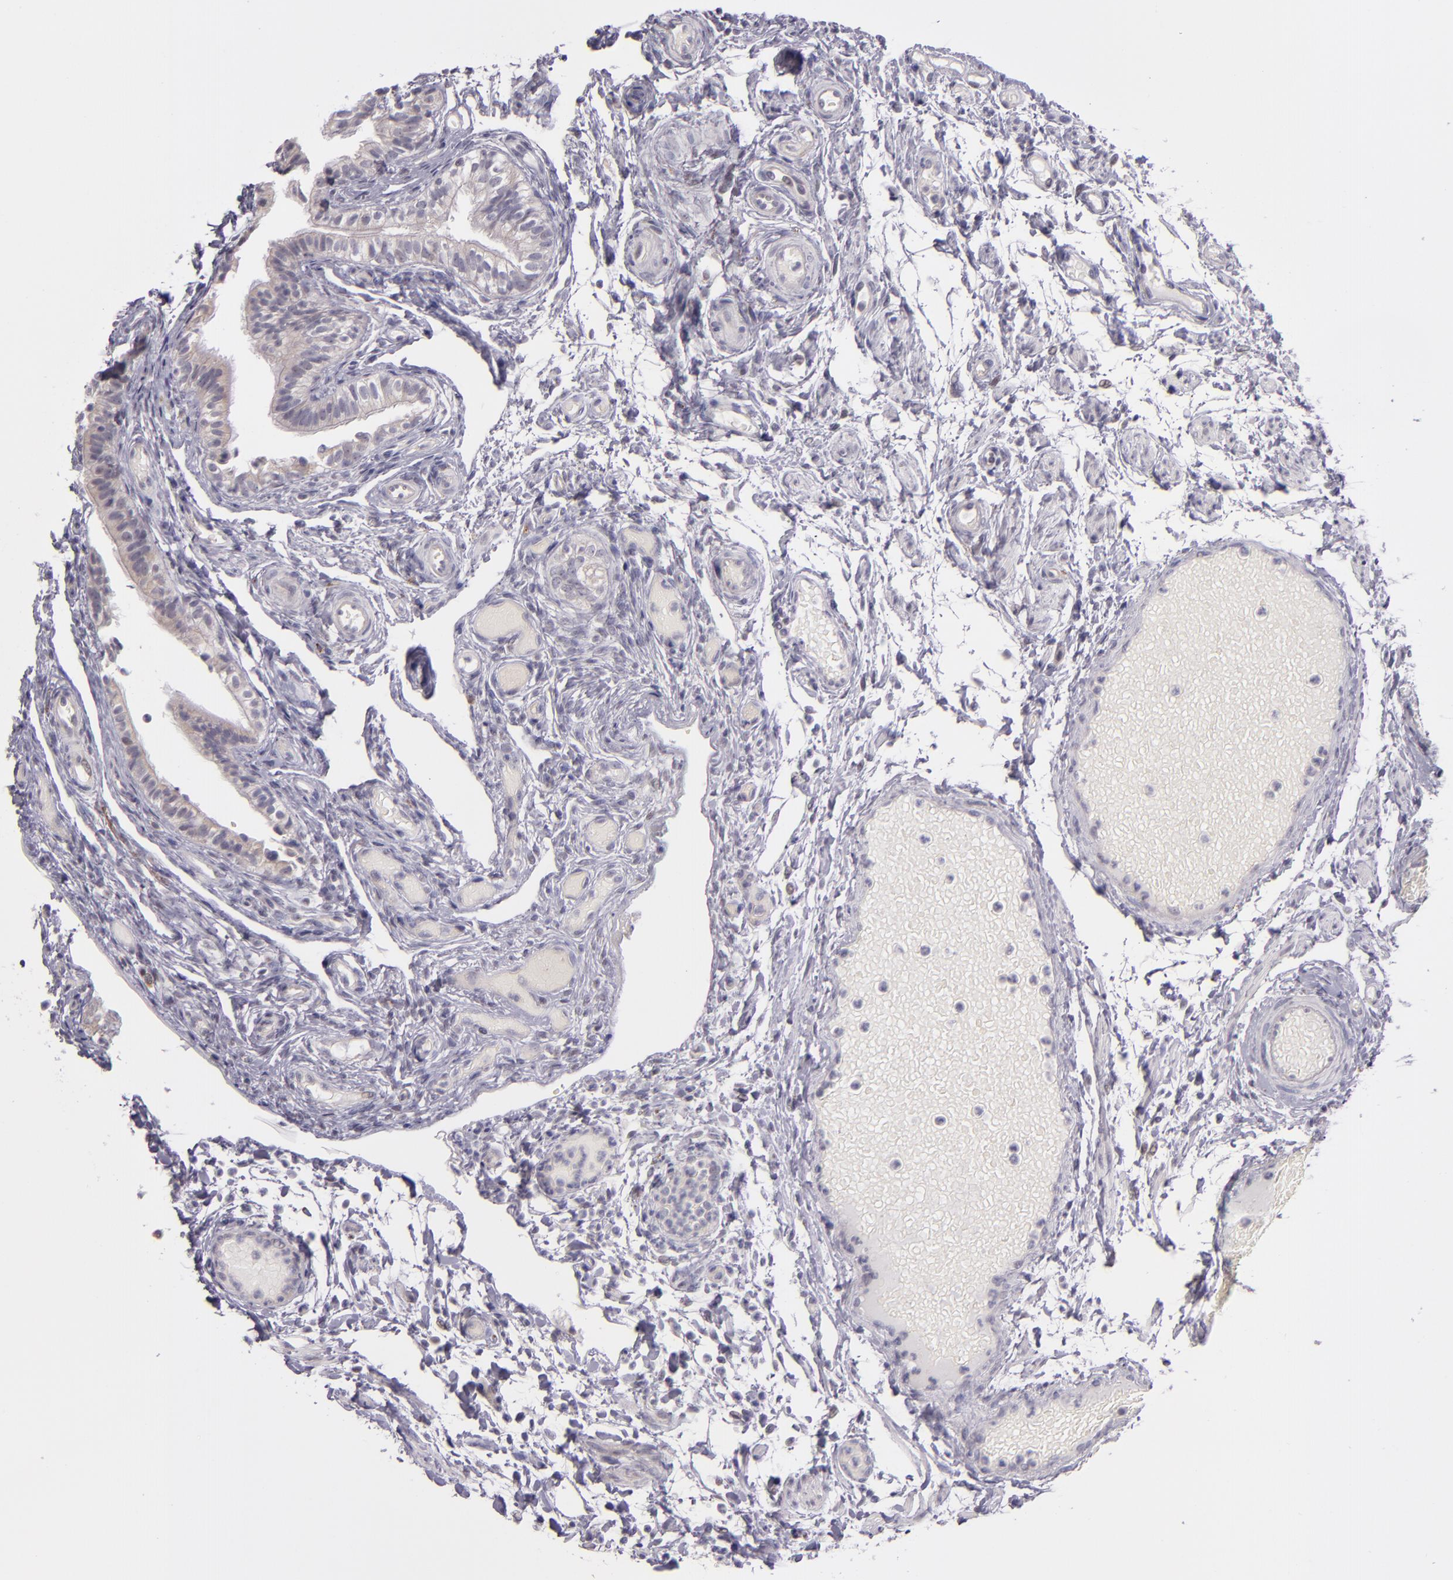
{"staining": {"intensity": "negative", "quantity": "none", "location": "none"}, "tissue": "fallopian tube", "cell_type": "Glandular cells", "image_type": "normal", "snomed": [{"axis": "morphology", "description": "Normal tissue, NOS"}, {"axis": "morphology", "description": "Dermoid, NOS"}, {"axis": "topography", "description": "Fallopian tube"}], "caption": "Fallopian tube was stained to show a protein in brown. There is no significant expression in glandular cells. The staining is performed using DAB (3,3'-diaminobenzidine) brown chromogen with nuclei counter-stained in using hematoxylin.", "gene": "SNCB", "patient": {"sex": "female", "age": 33}}